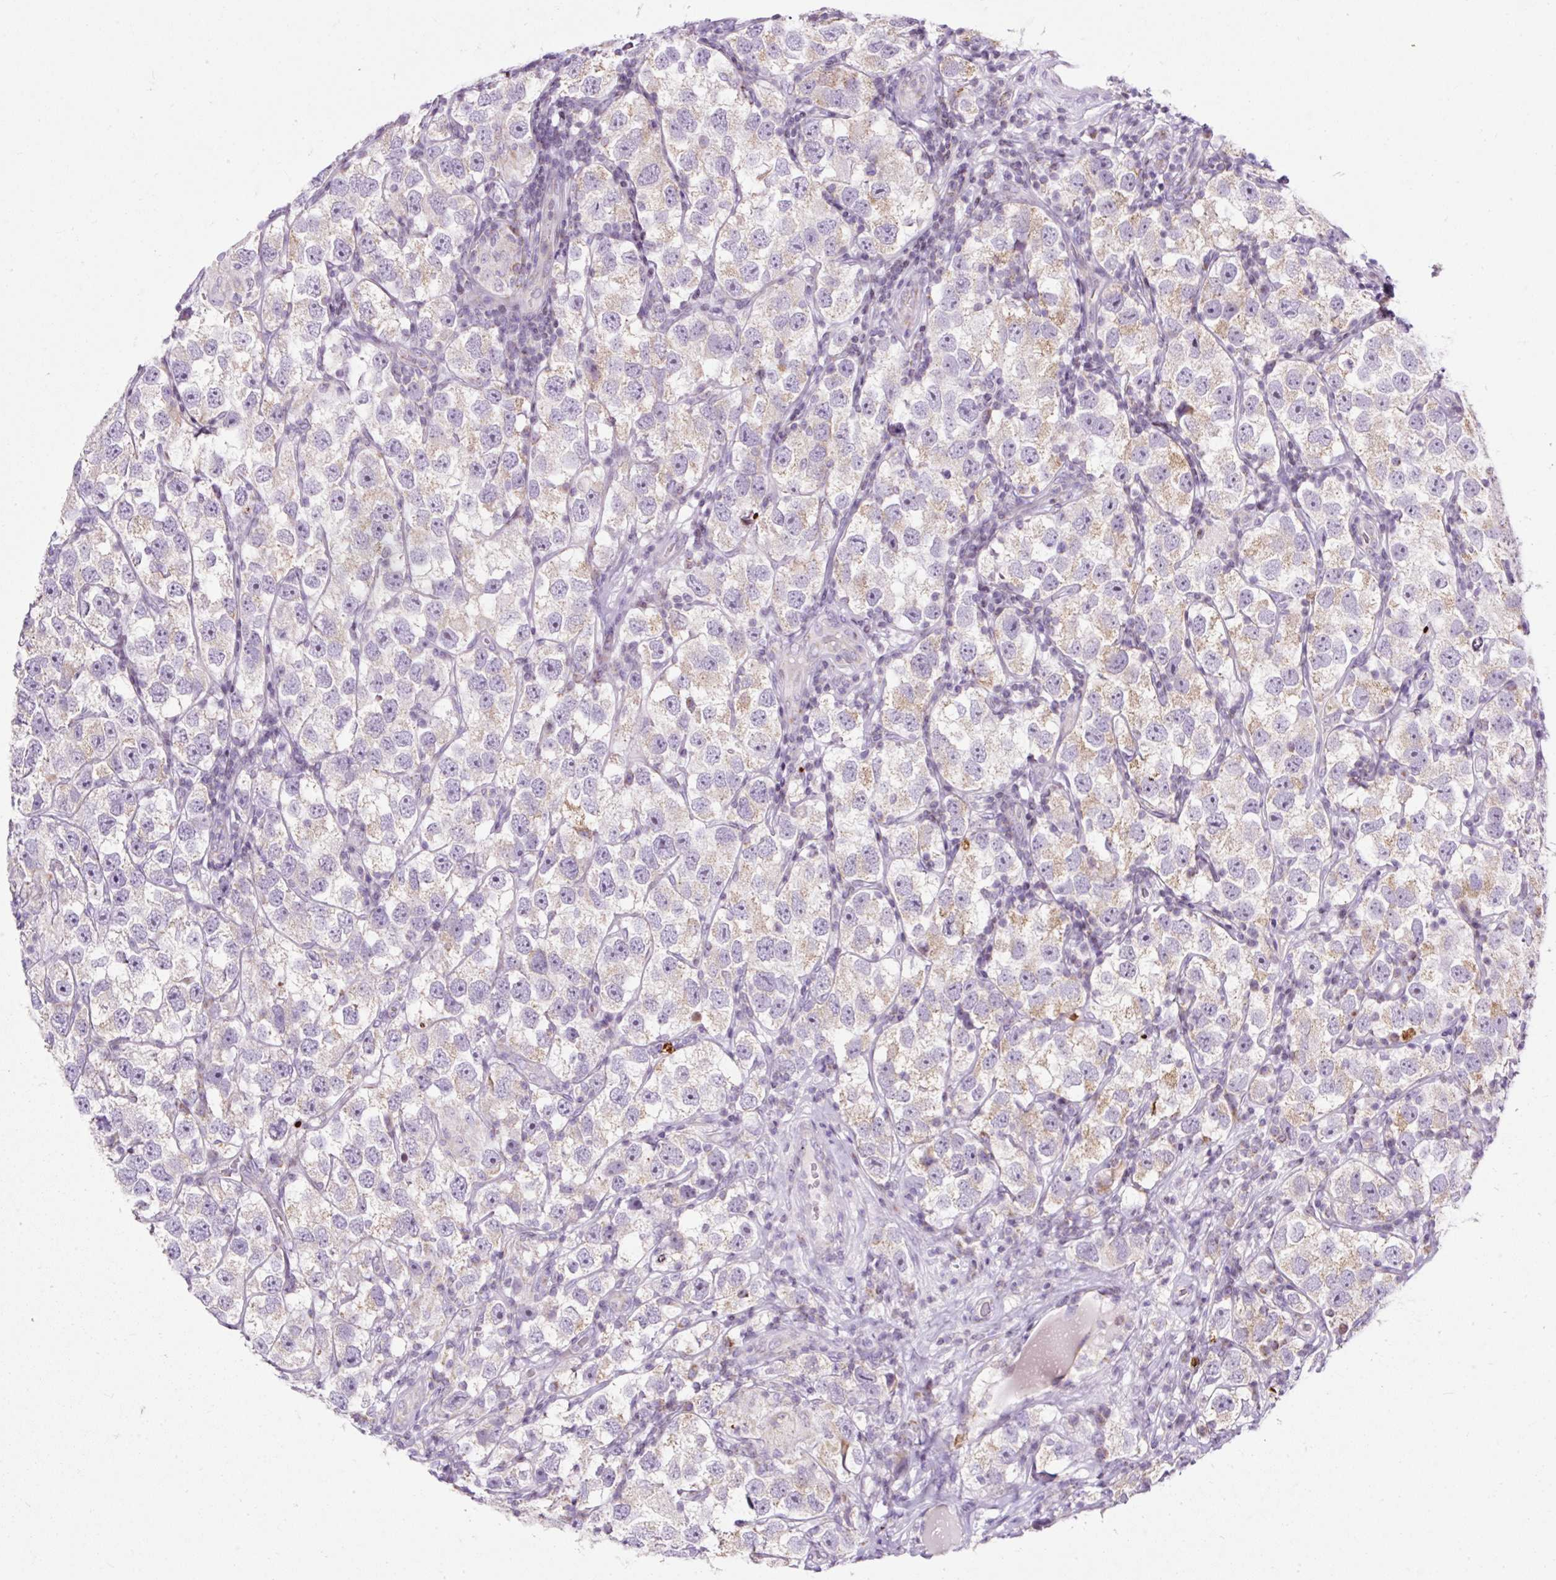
{"staining": {"intensity": "moderate", "quantity": "<25%", "location": "cytoplasmic/membranous"}, "tissue": "testis cancer", "cell_type": "Tumor cells", "image_type": "cancer", "snomed": [{"axis": "morphology", "description": "Seminoma, NOS"}, {"axis": "topography", "description": "Testis"}], "caption": "Seminoma (testis) stained for a protein (brown) shows moderate cytoplasmic/membranous positive expression in approximately <25% of tumor cells.", "gene": "FMC1", "patient": {"sex": "male", "age": 26}}